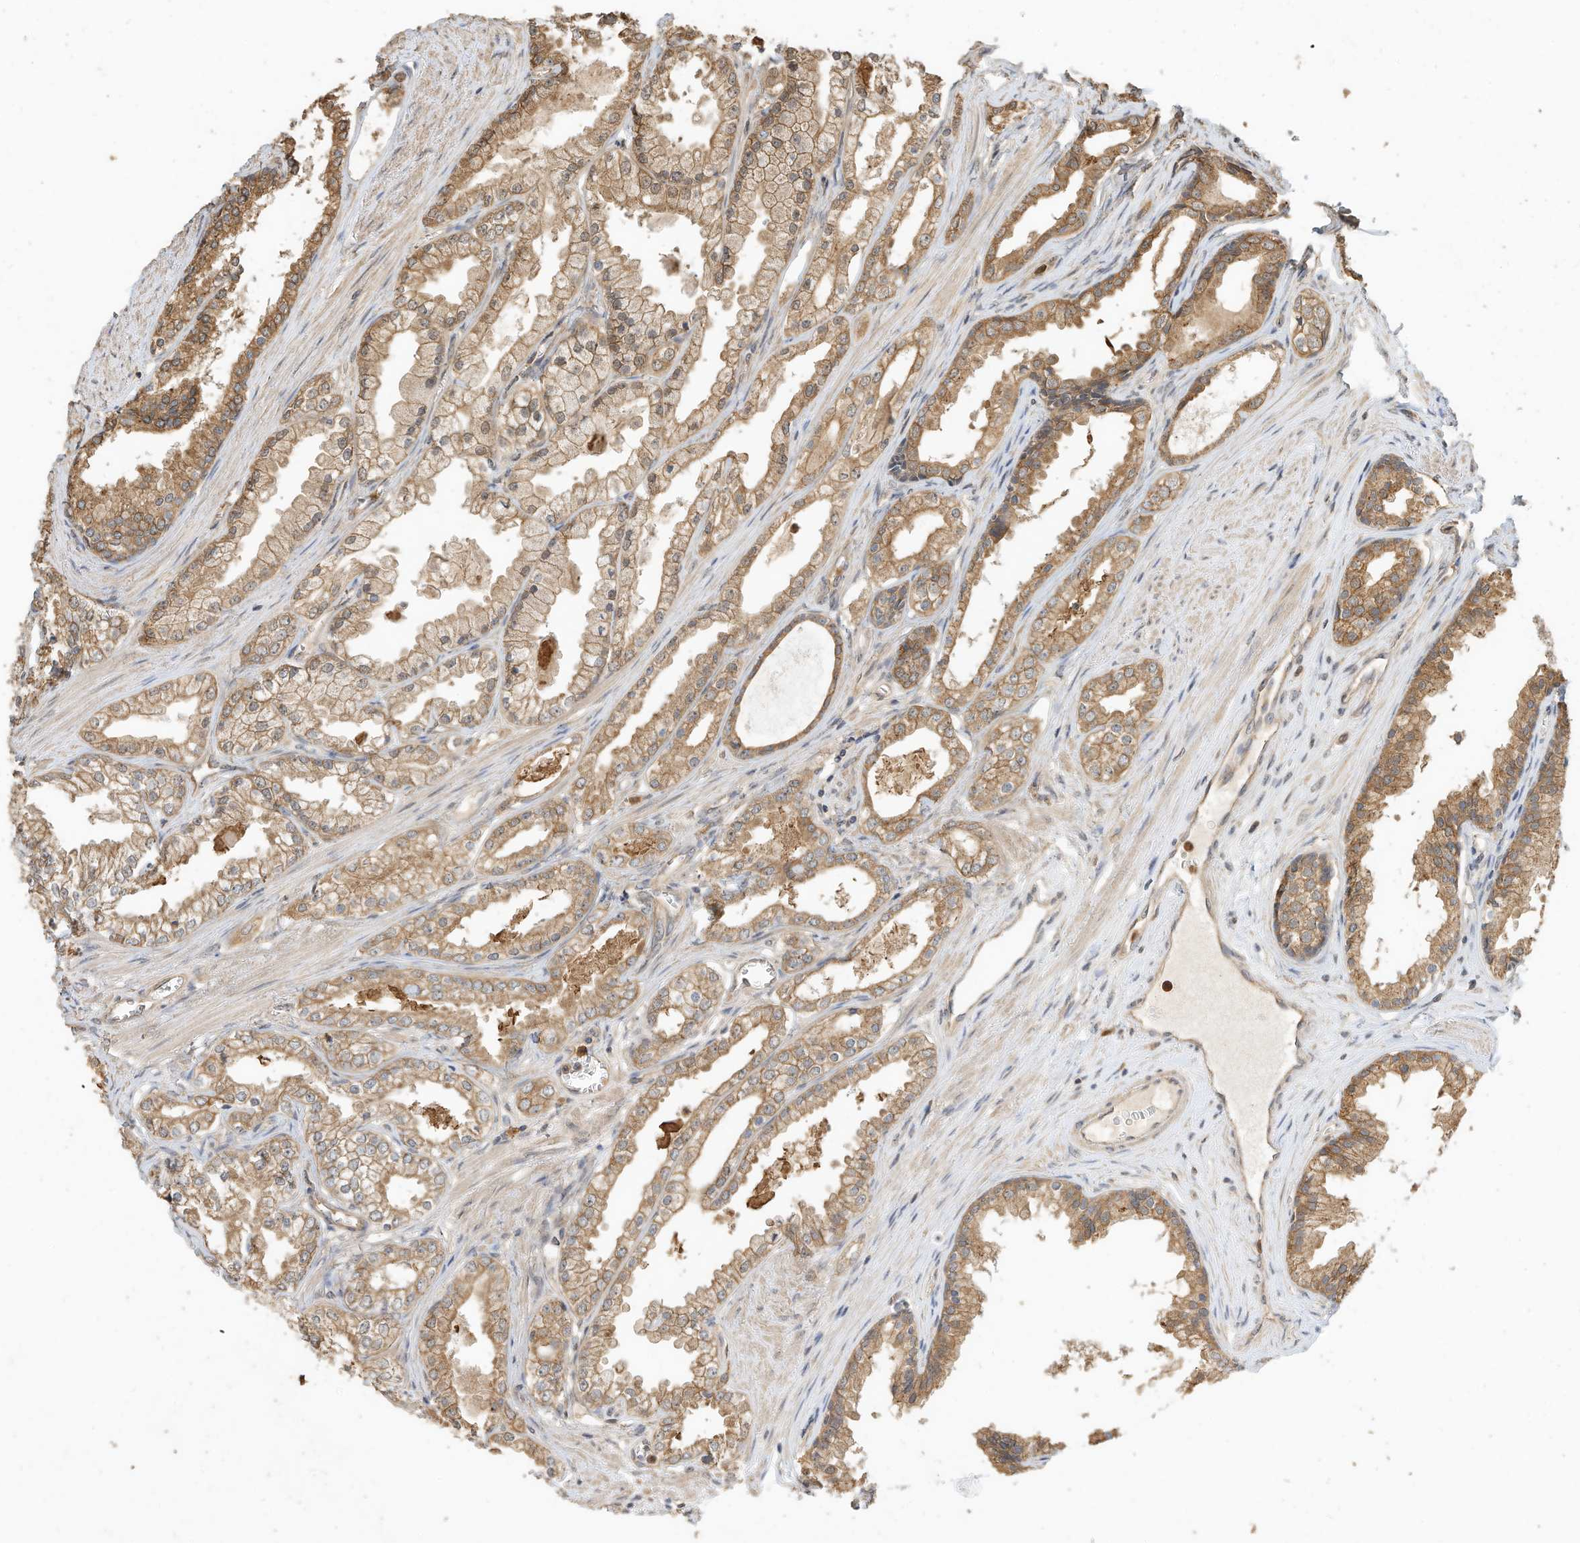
{"staining": {"intensity": "moderate", "quantity": ">75%", "location": "cytoplasmic/membranous"}, "tissue": "prostate cancer", "cell_type": "Tumor cells", "image_type": "cancer", "snomed": [{"axis": "morphology", "description": "Adenocarcinoma, High grade"}, {"axis": "topography", "description": "Prostate"}], "caption": "A brown stain highlights moderate cytoplasmic/membranous staining of a protein in human prostate adenocarcinoma (high-grade) tumor cells. (DAB IHC, brown staining for protein, blue staining for nuclei).", "gene": "OFD1", "patient": {"sex": "male", "age": 68}}